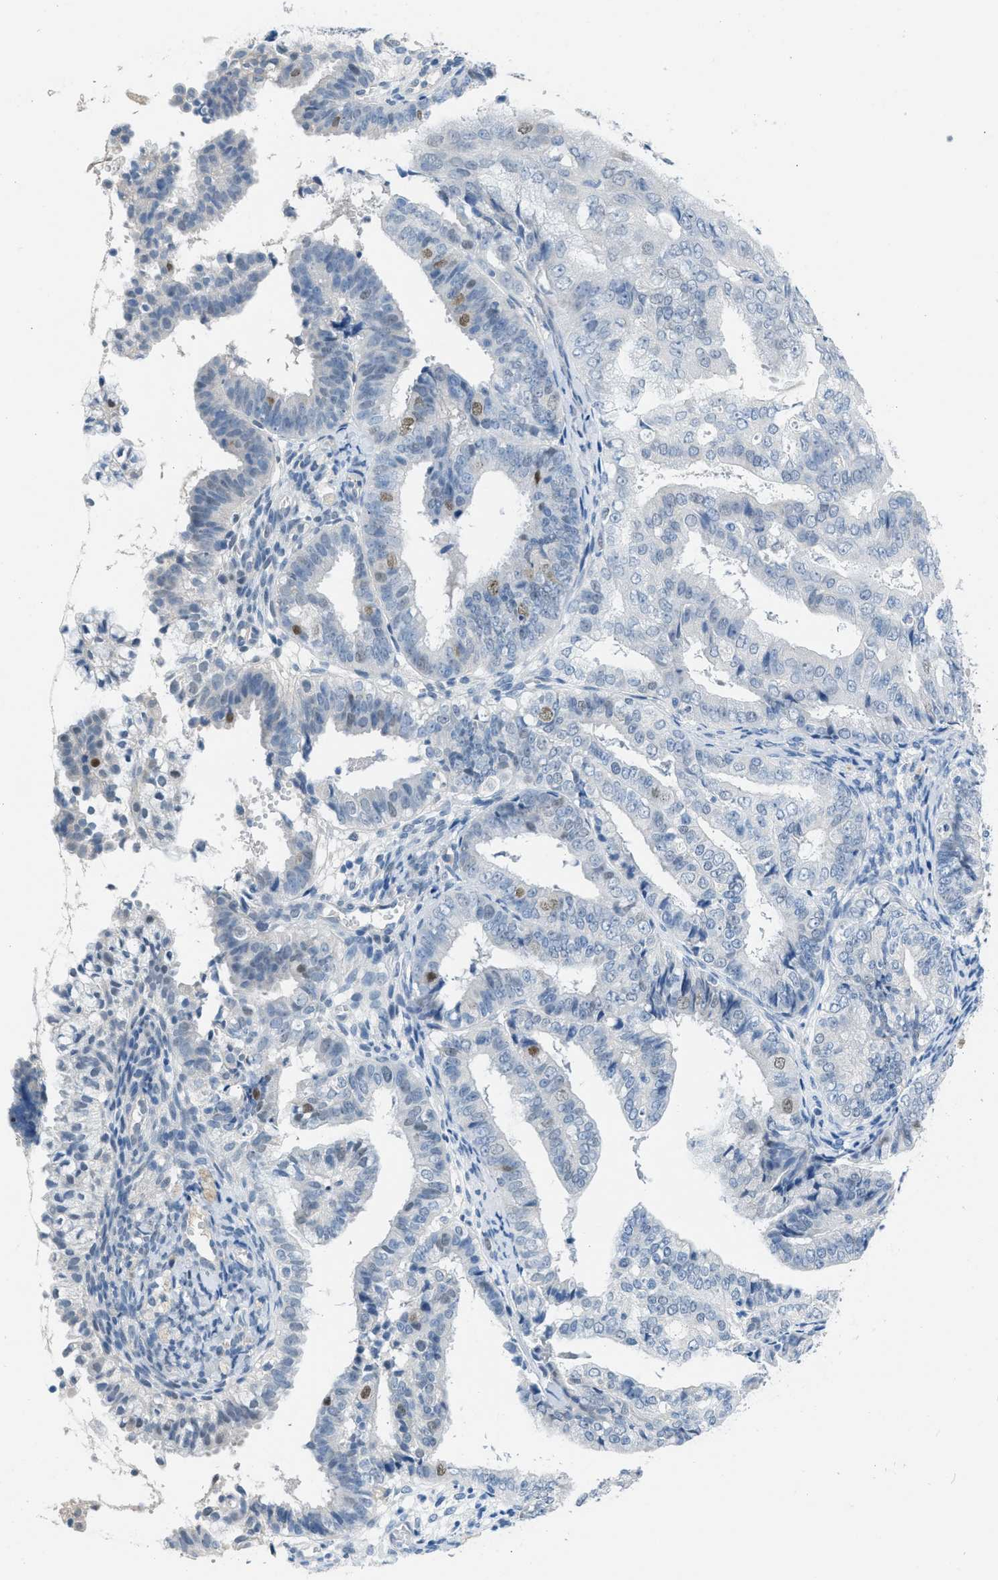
{"staining": {"intensity": "moderate", "quantity": "<25%", "location": "nuclear"}, "tissue": "endometrial cancer", "cell_type": "Tumor cells", "image_type": "cancer", "snomed": [{"axis": "morphology", "description": "Adenocarcinoma, NOS"}, {"axis": "topography", "description": "Endometrium"}], "caption": "Tumor cells display low levels of moderate nuclear positivity in approximately <25% of cells in human endometrial cancer.", "gene": "HSF2", "patient": {"sex": "female", "age": 63}}